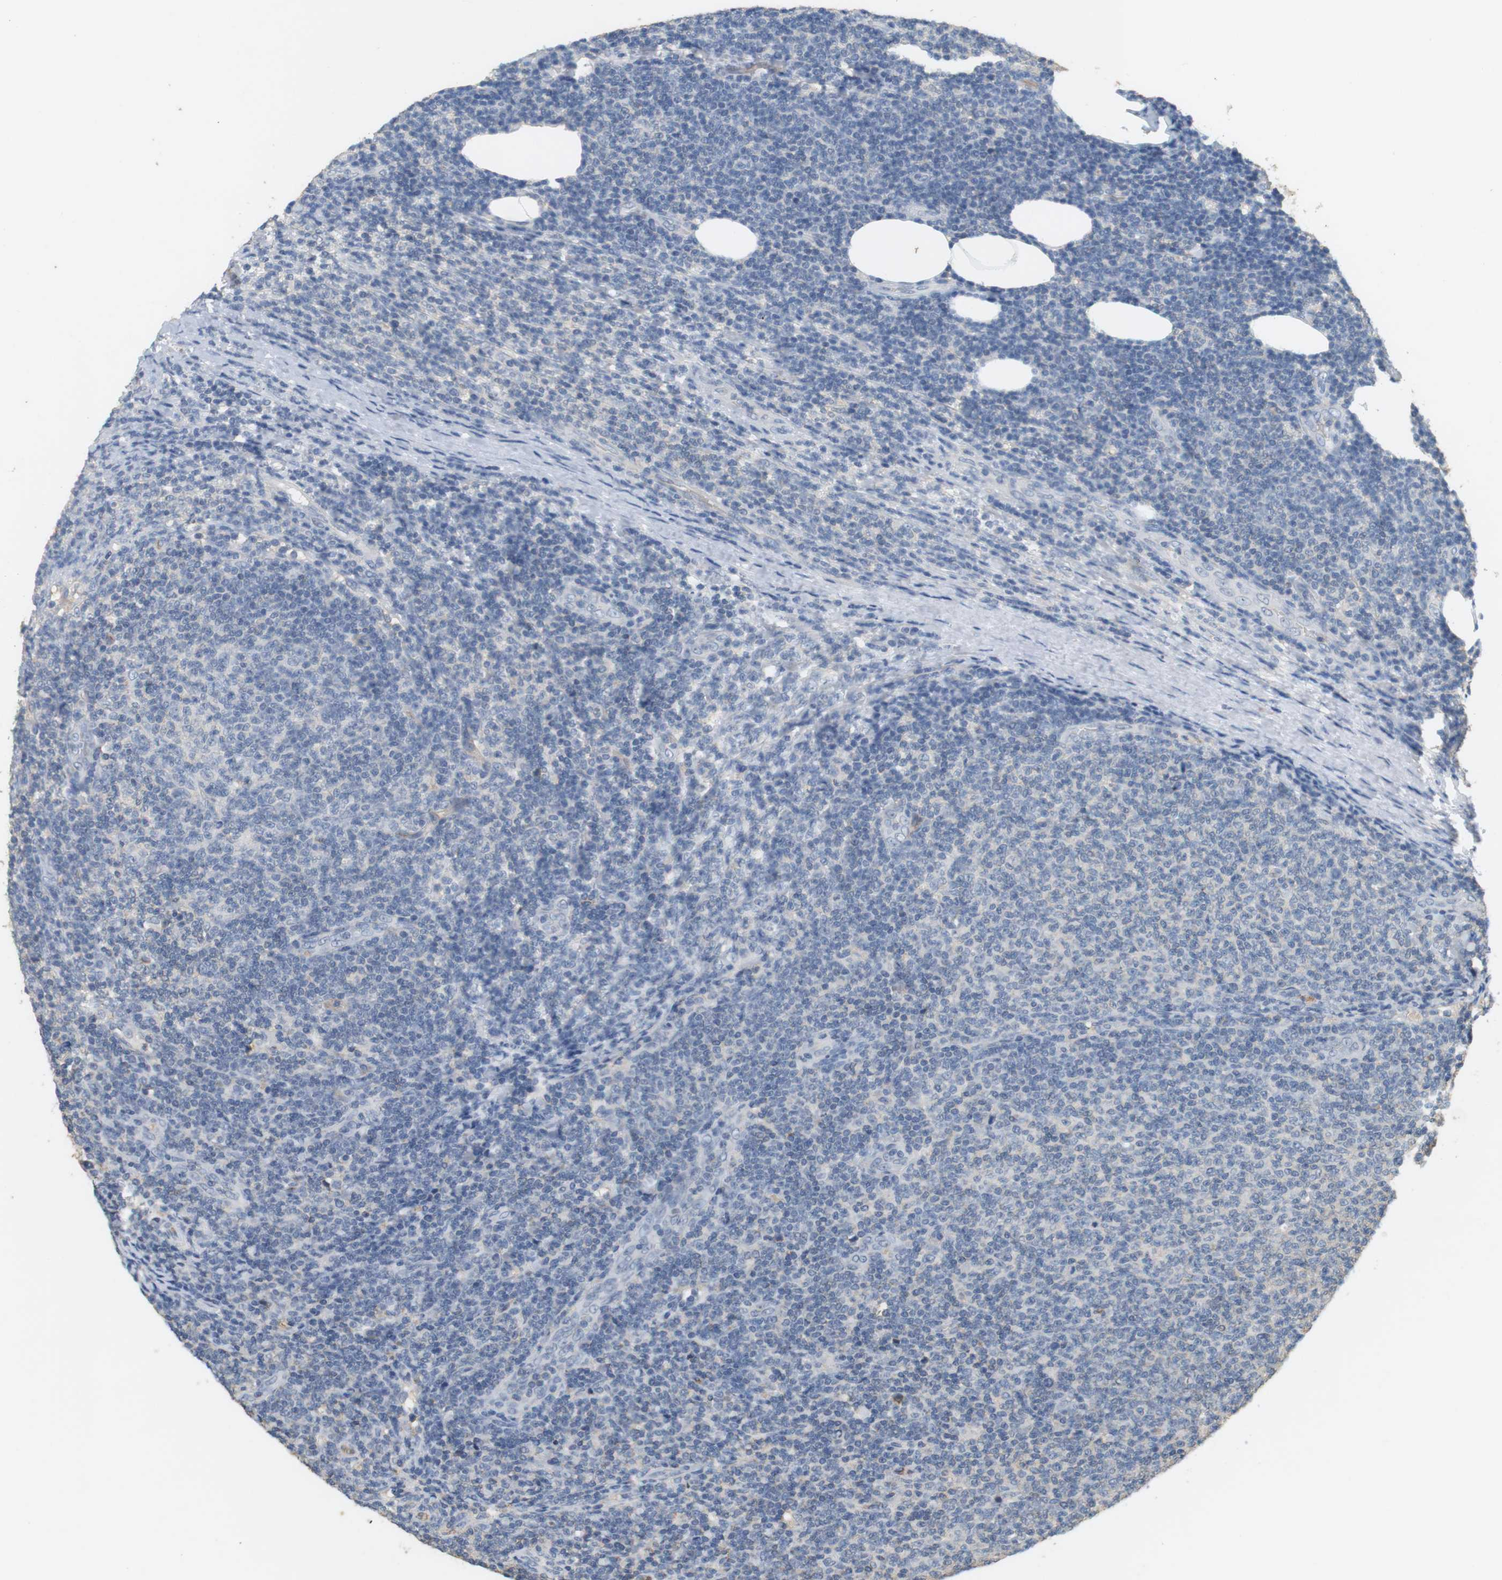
{"staining": {"intensity": "negative", "quantity": "none", "location": "none"}, "tissue": "lymphoma", "cell_type": "Tumor cells", "image_type": "cancer", "snomed": [{"axis": "morphology", "description": "Malignant lymphoma, non-Hodgkin's type, Low grade"}, {"axis": "topography", "description": "Lymph node"}], "caption": "A micrograph of lymphoma stained for a protein reveals no brown staining in tumor cells.", "gene": "OSR1", "patient": {"sex": "male", "age": 66}}